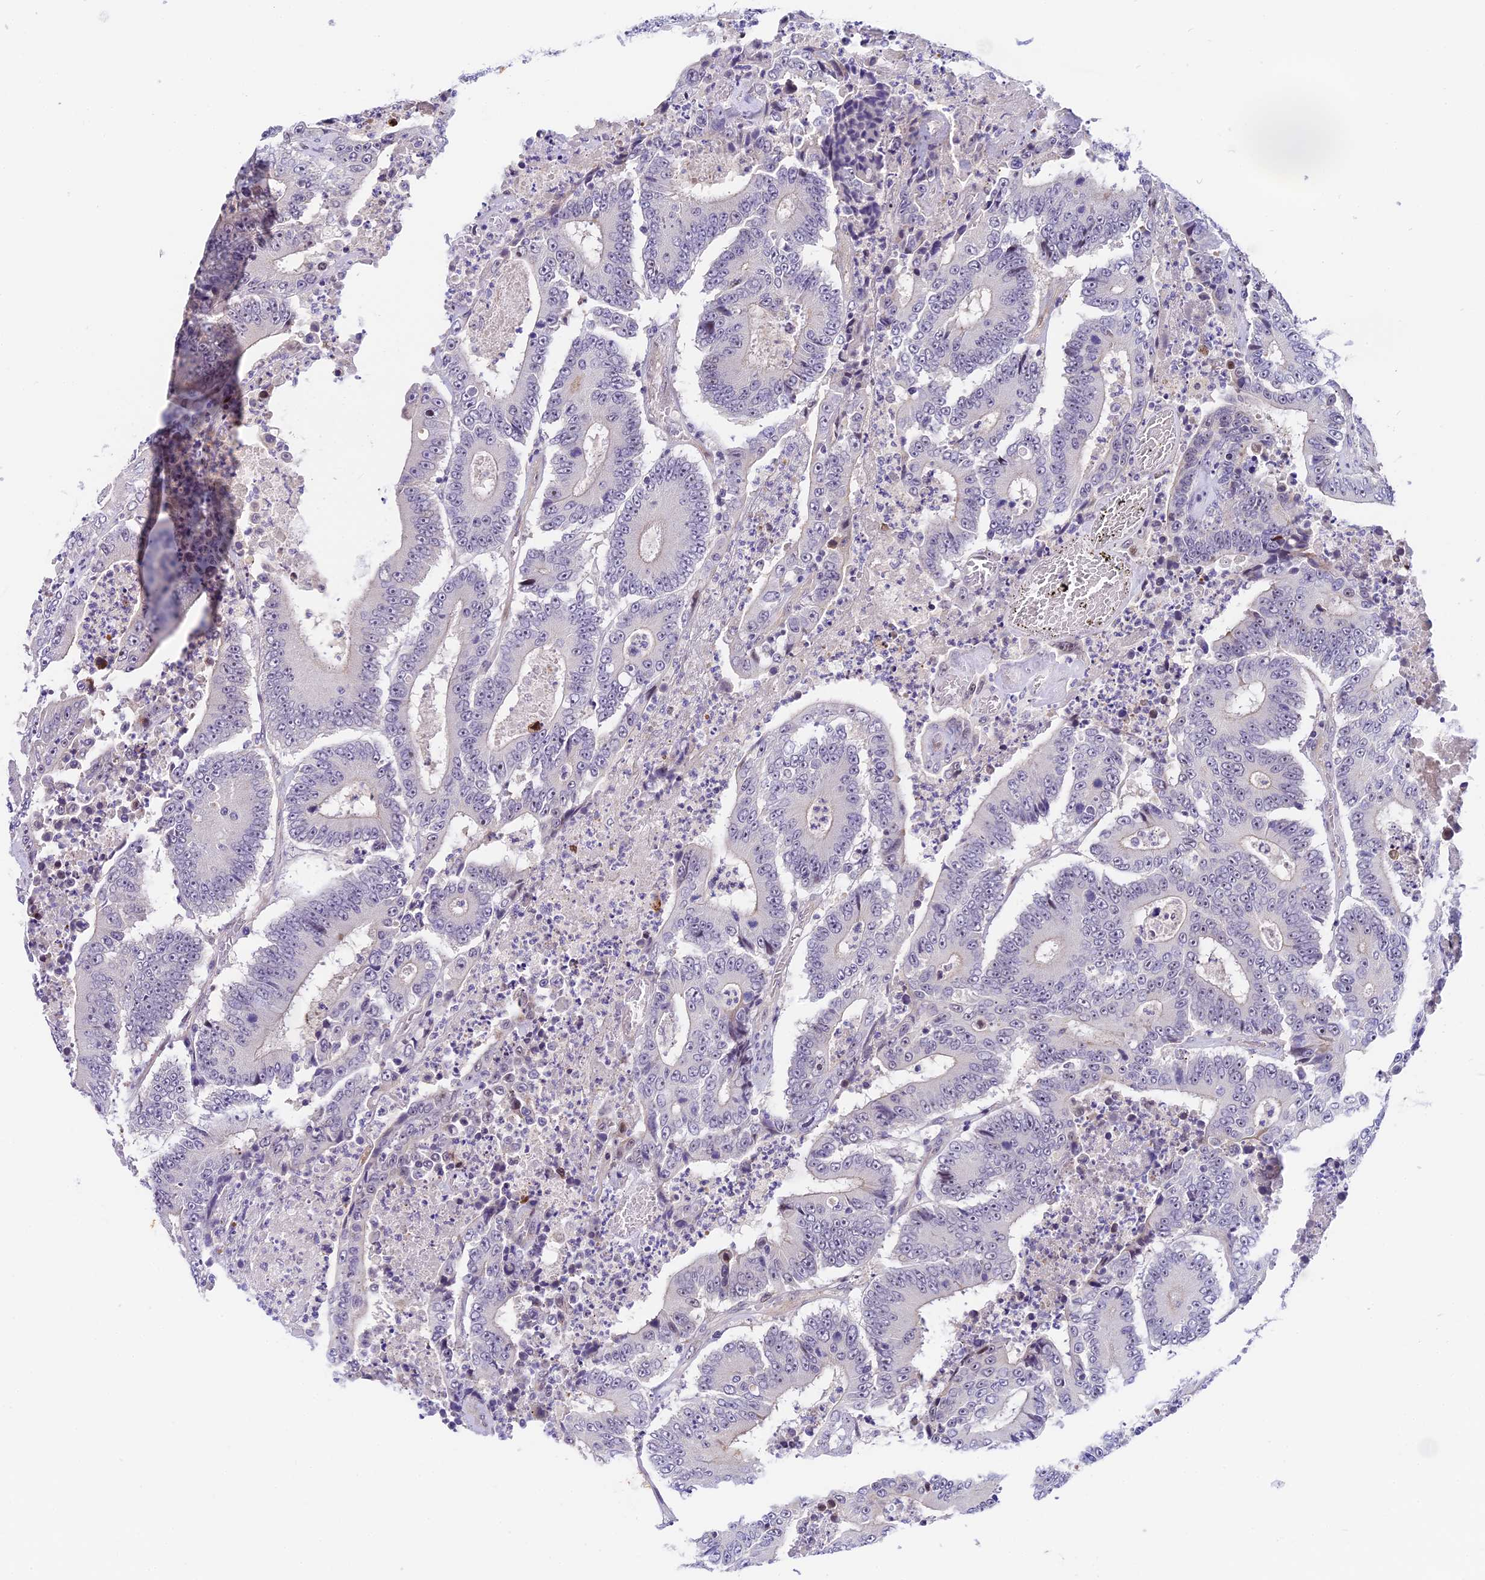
{"staining": {"intensity": "negative", "quantity": "none", "location": "none"}, "tissue": "colorectal cancer", "cell_type": "Tumor cells", "image_type": "cancer", "snomed": [{"axis": "morphology", "description": "Adenocarcinoma, NOS"}, {"axis": "topography", "description": "Colon"}], "caption": "Immunohistochemistry histopathology image of neoplastic tissue: colorectal adenocarcinoma stained with DAB displays no significant protein positivity in tumor cells.", "gene": "MIDN", "patient": {"sex": "male", "age": 83}}